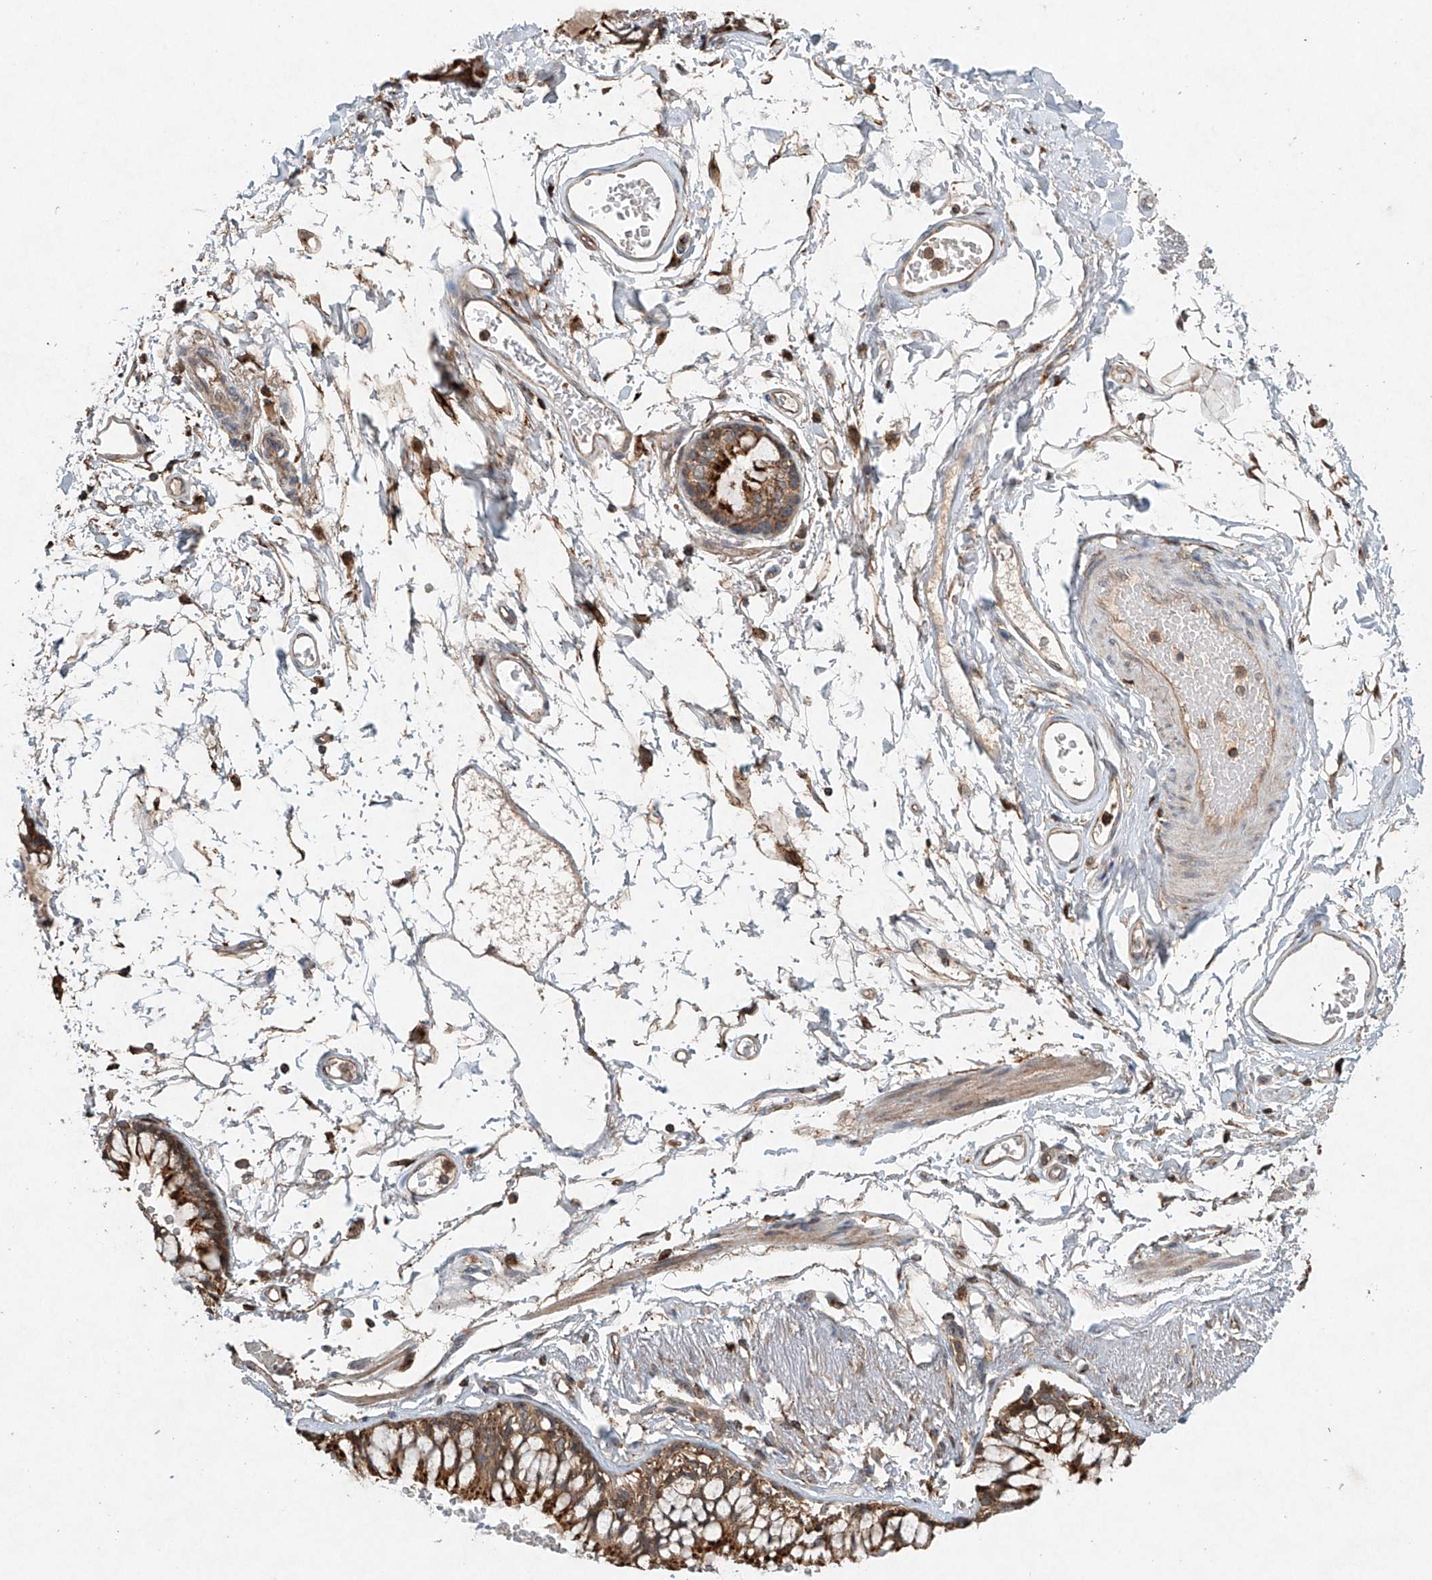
{"staining": {"intensity": "moderate", "quantity": ">75%", "location": "cytoplasmic/membranous"}, "tissue": "bronchus", "cell_type": "Respiratory epithelial cells", "image_type": "normal", "snomed": [{"axis": "morphology", "description": "Normal tissue, NOS"}, {"axis": "topography", "description": "Cartilage tissue"}, {"axis": "topography", "description": "Bronchus"}], "caption": "Immunohistochemistry of normal human bronchus exhibits medium levels of moderate cytoplasmic/membranous positivity in about >75% of respiratory epithelial cells.", "gene": "DCAF11", "patient": {"sex": "female", "age": 73}}